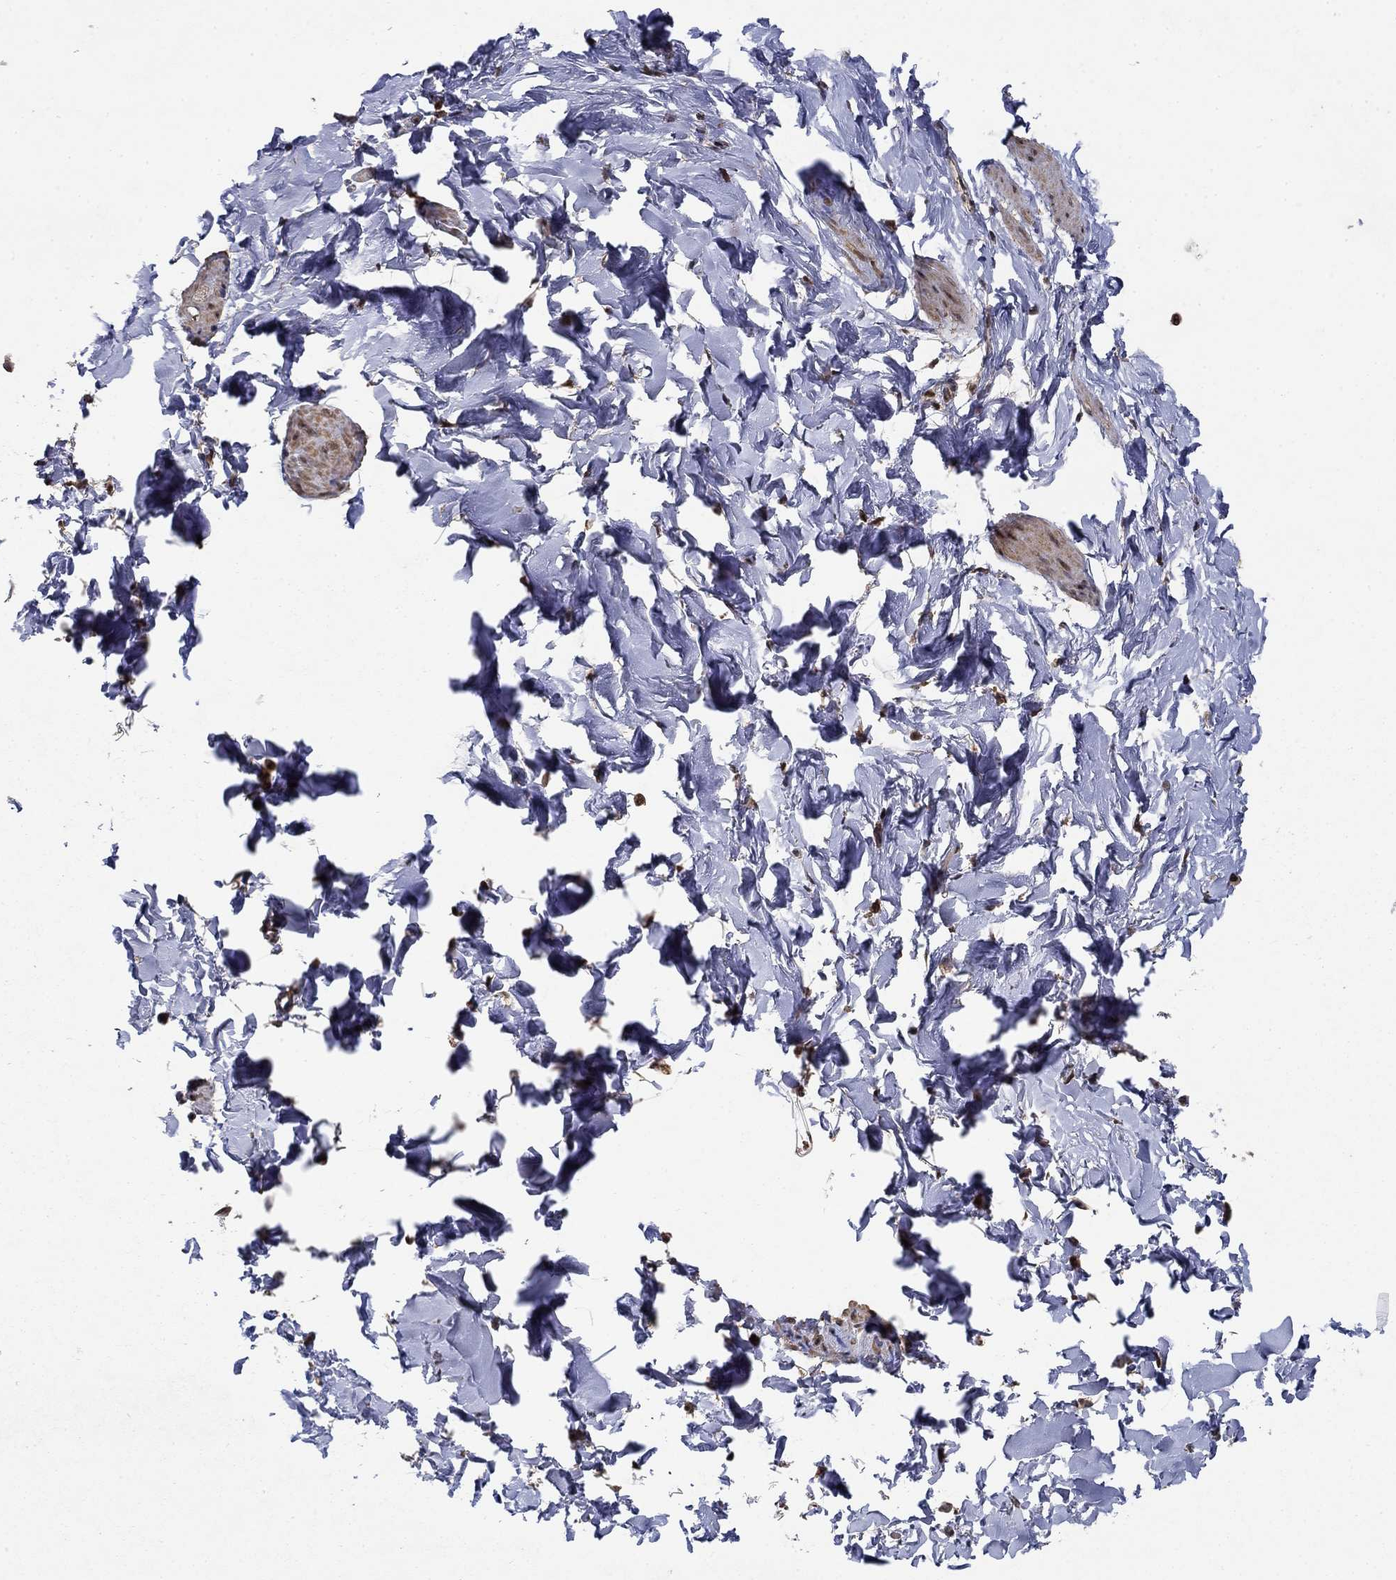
{"staining": {"intensity": "moderate", "quantity": "25%-75%", "location": "cytoplasmic/membranous"}, "tissue": "smooth muscle", "cell_type": "Smooth muscle cells", "image_type": "normal", "snomed": [{"axis": "morphology", "description": "Normal tissue, NOS"}, {"axis": "topography", "description": "Adipose tissue"}, {"axis": "topography", "description": "Smooth muscle"}, {"axis": "topography", "description": "Peripheral nerve tissue"}], "caption": "This image demonstrates benign smooth muscle stained with immunohistochemistry to label a protein in brown. The cytoplasmic/membranous of smooth muscle cells show moderate positivity for the protein. Nuclei are counter-stained blue.", "gene": "CCDC66", "patient": {"sex": "male", "age": 83}}